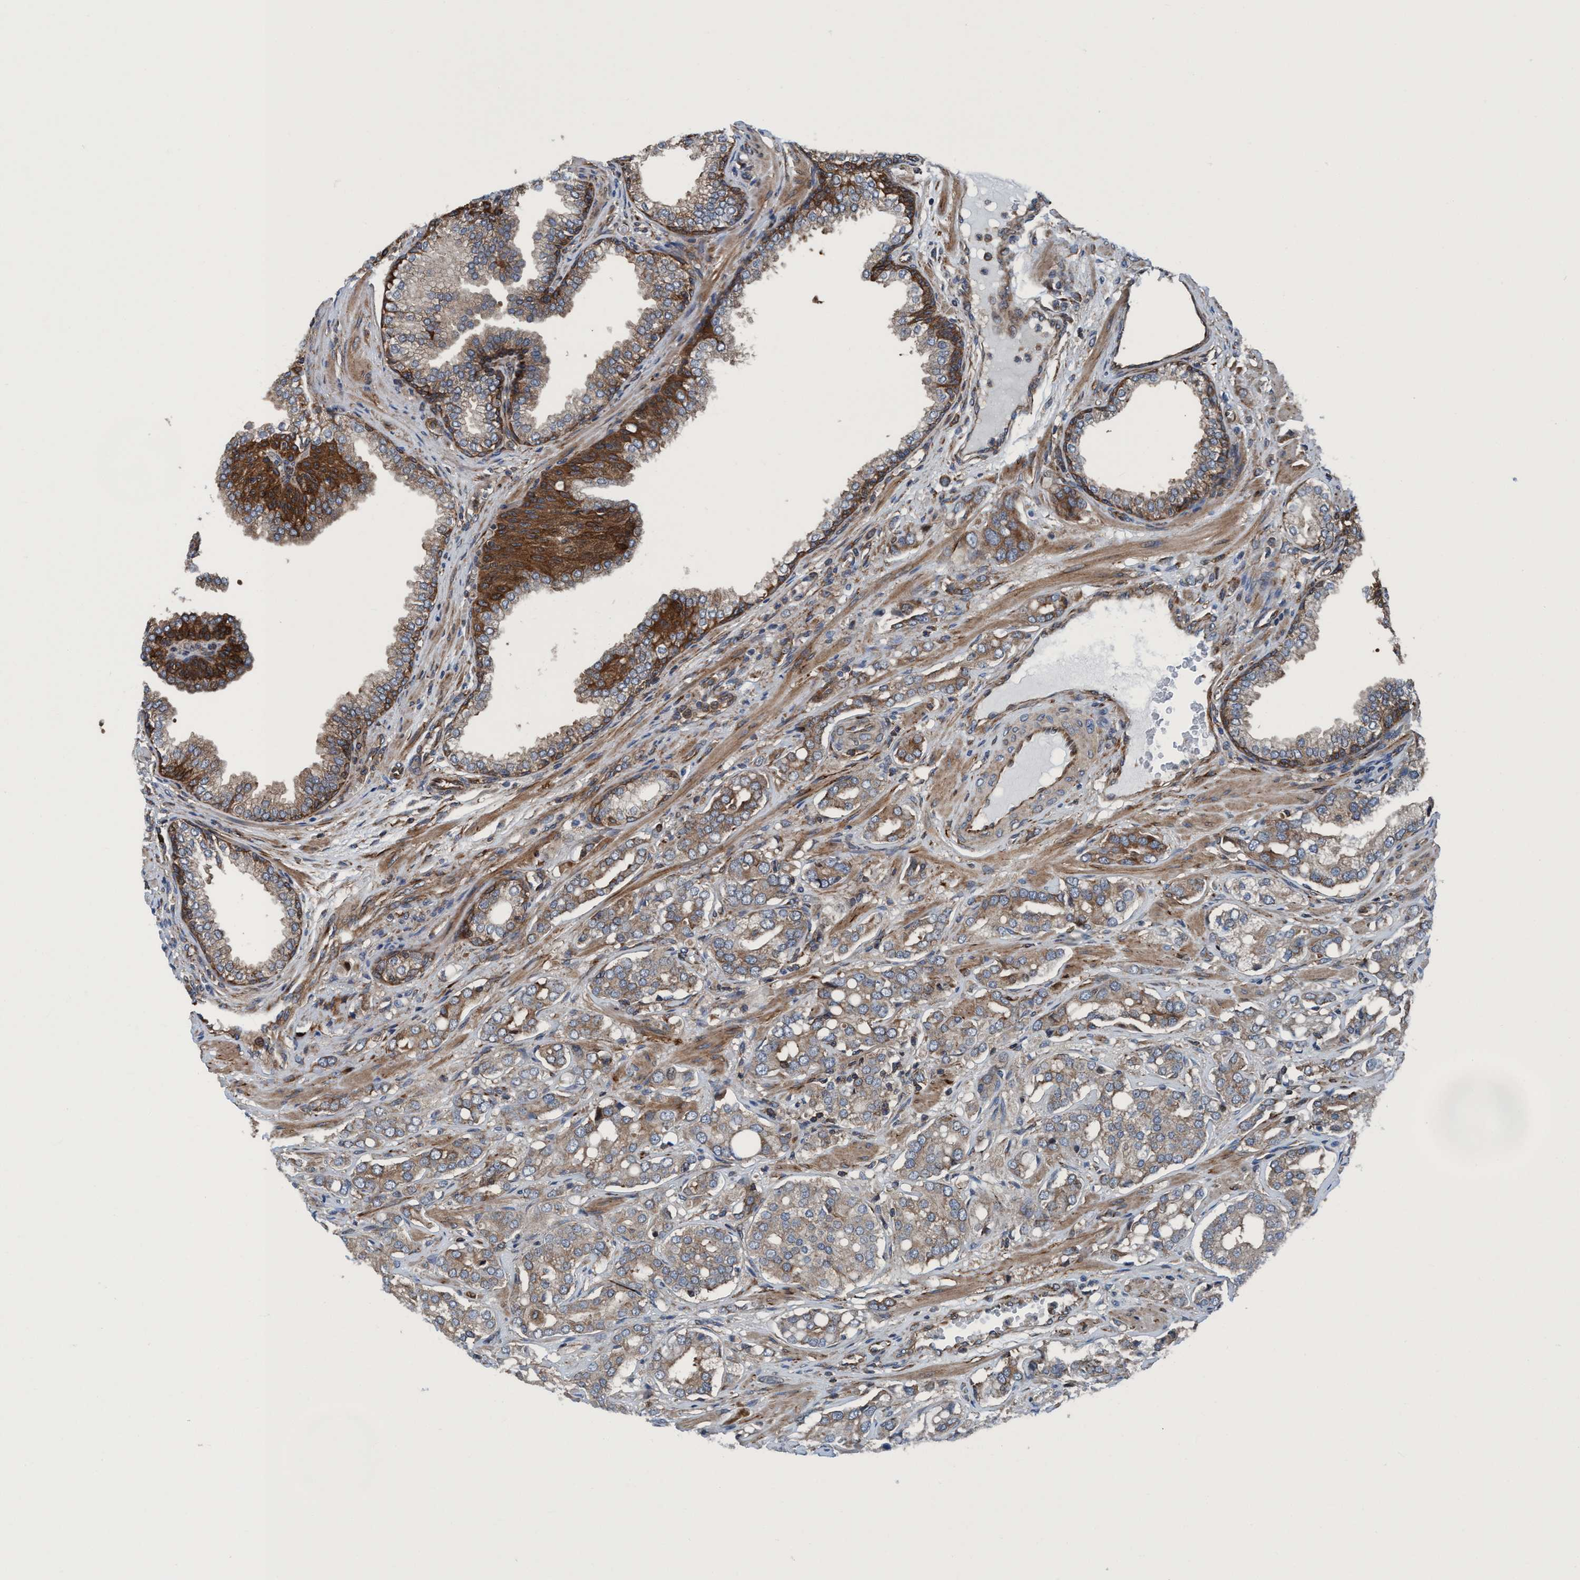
{"staining": {"intensity": "weak", "quantity": ">75%", "location": "cytoplasmic/membranous"}, "tissue": "prostate cancer", "cell_type": "Tumor cells", "image_type": "cancer", "snomed": [{"axis": "morphology", "description": "Adenocarcinoma, High grade"}, {"axis": "topography", "description": "Prostate"}], "caption": "Immunohistochemical staining of adenocarcinoma (high-grade) (prostate) exhibits low levels of weak cytoplasmic/membranous protein expression in about >75% of tumor cells. (DAB (3,3'-diaminobenzidine) IHC, brown staining for protein, blue staining for nuclei).", "gene": "NMT1", "patient": {"sex": "male", "age": 52}}